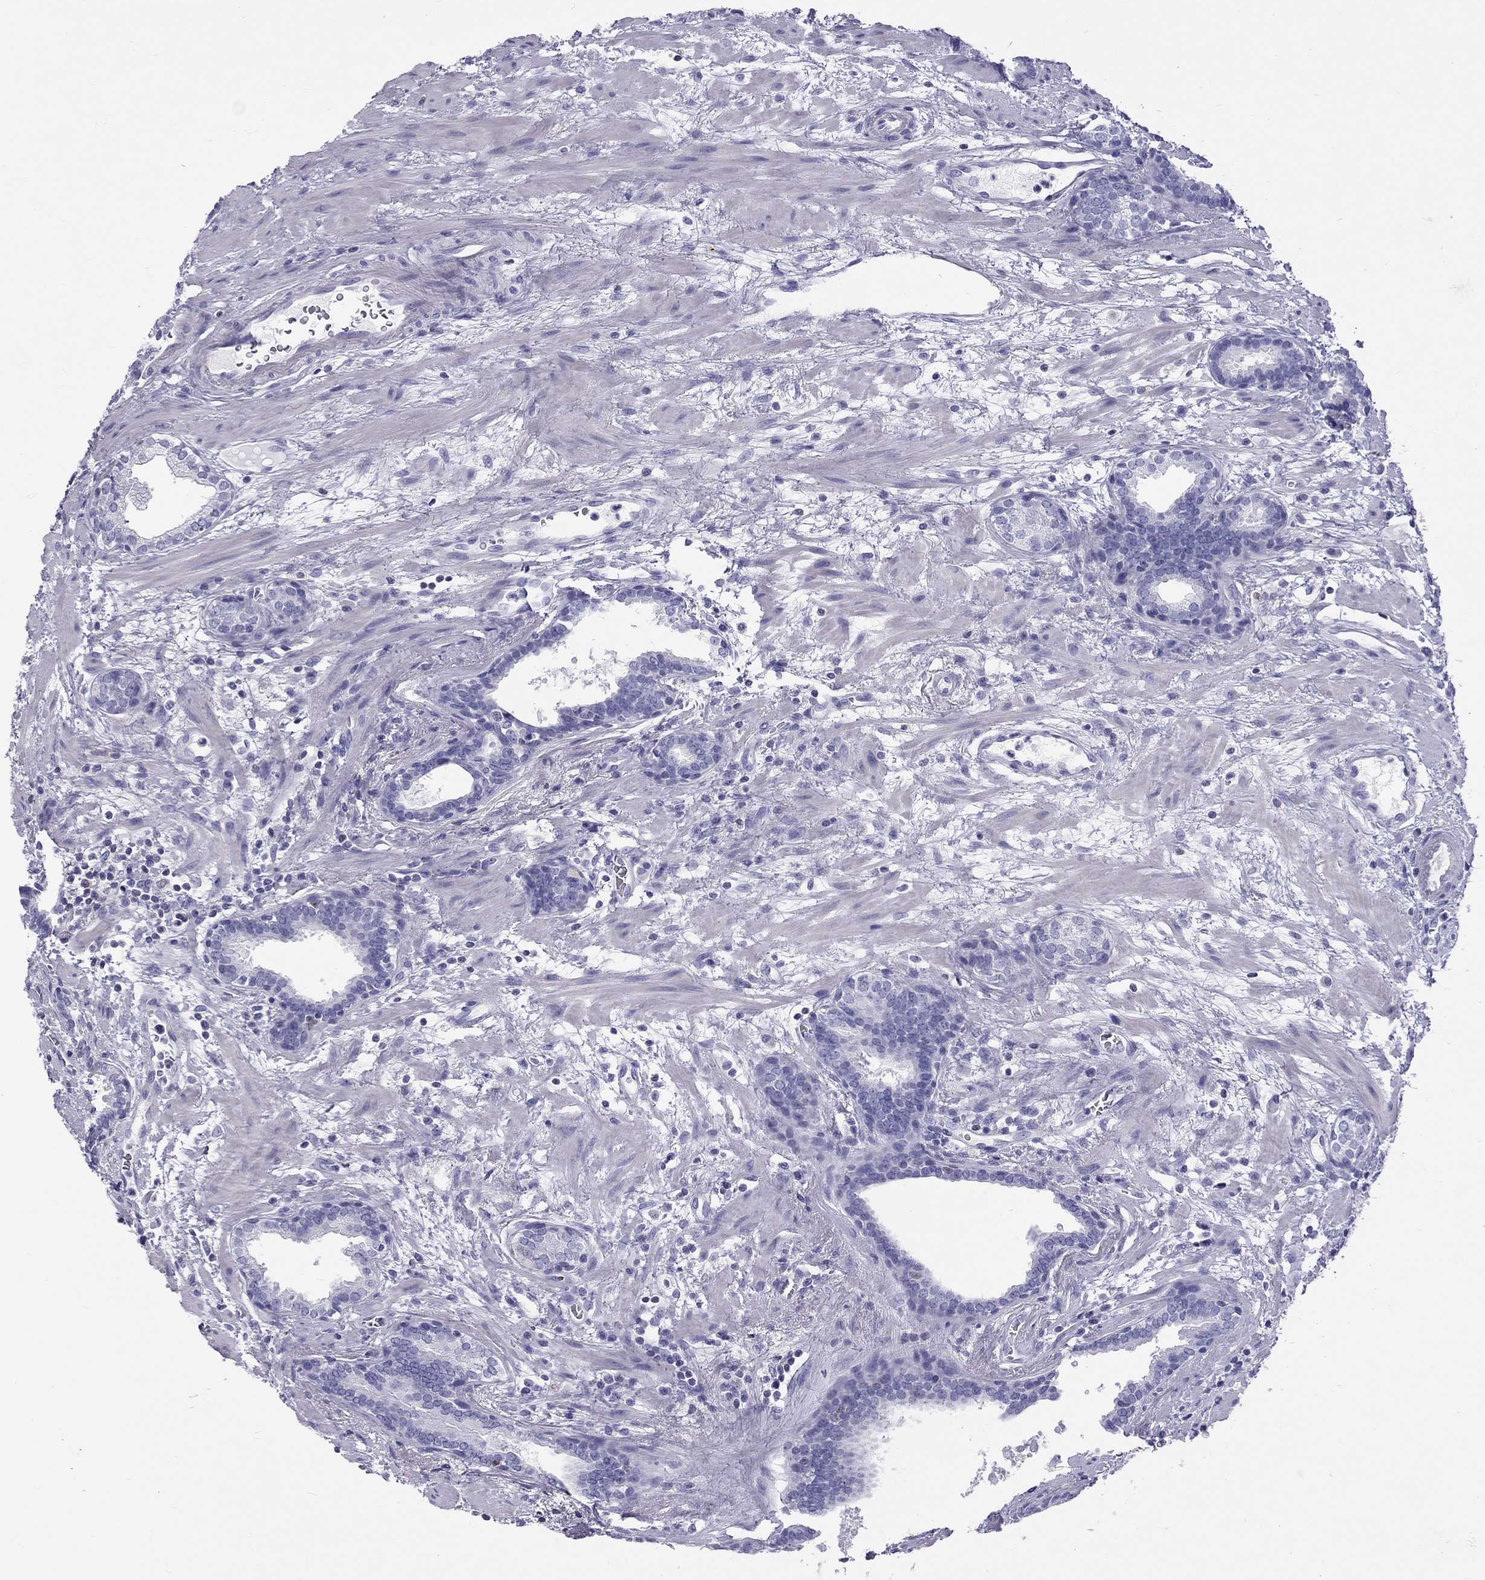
{"staining": {"intensity": "negative", "quantity": "none", "location": "none"}, "tissue": "prostate cancer", "cell_type": "Tumor cells", "image_type": "cancer", "snomed": [{"axis": "morphology", "description": "Adenocarcinoma, NOS"}, {"axis": "topography", "description": "Prostate"}], "caption": "A histopathology image of prostate adenocarcinoma stained for a protein displays no brown staining in tumor cells. (Immunohistochemistry (ihc), brightfield microscopy, high magnification).", "gene": "STAG3", "patient": {"sex": "male", "age": 66}}